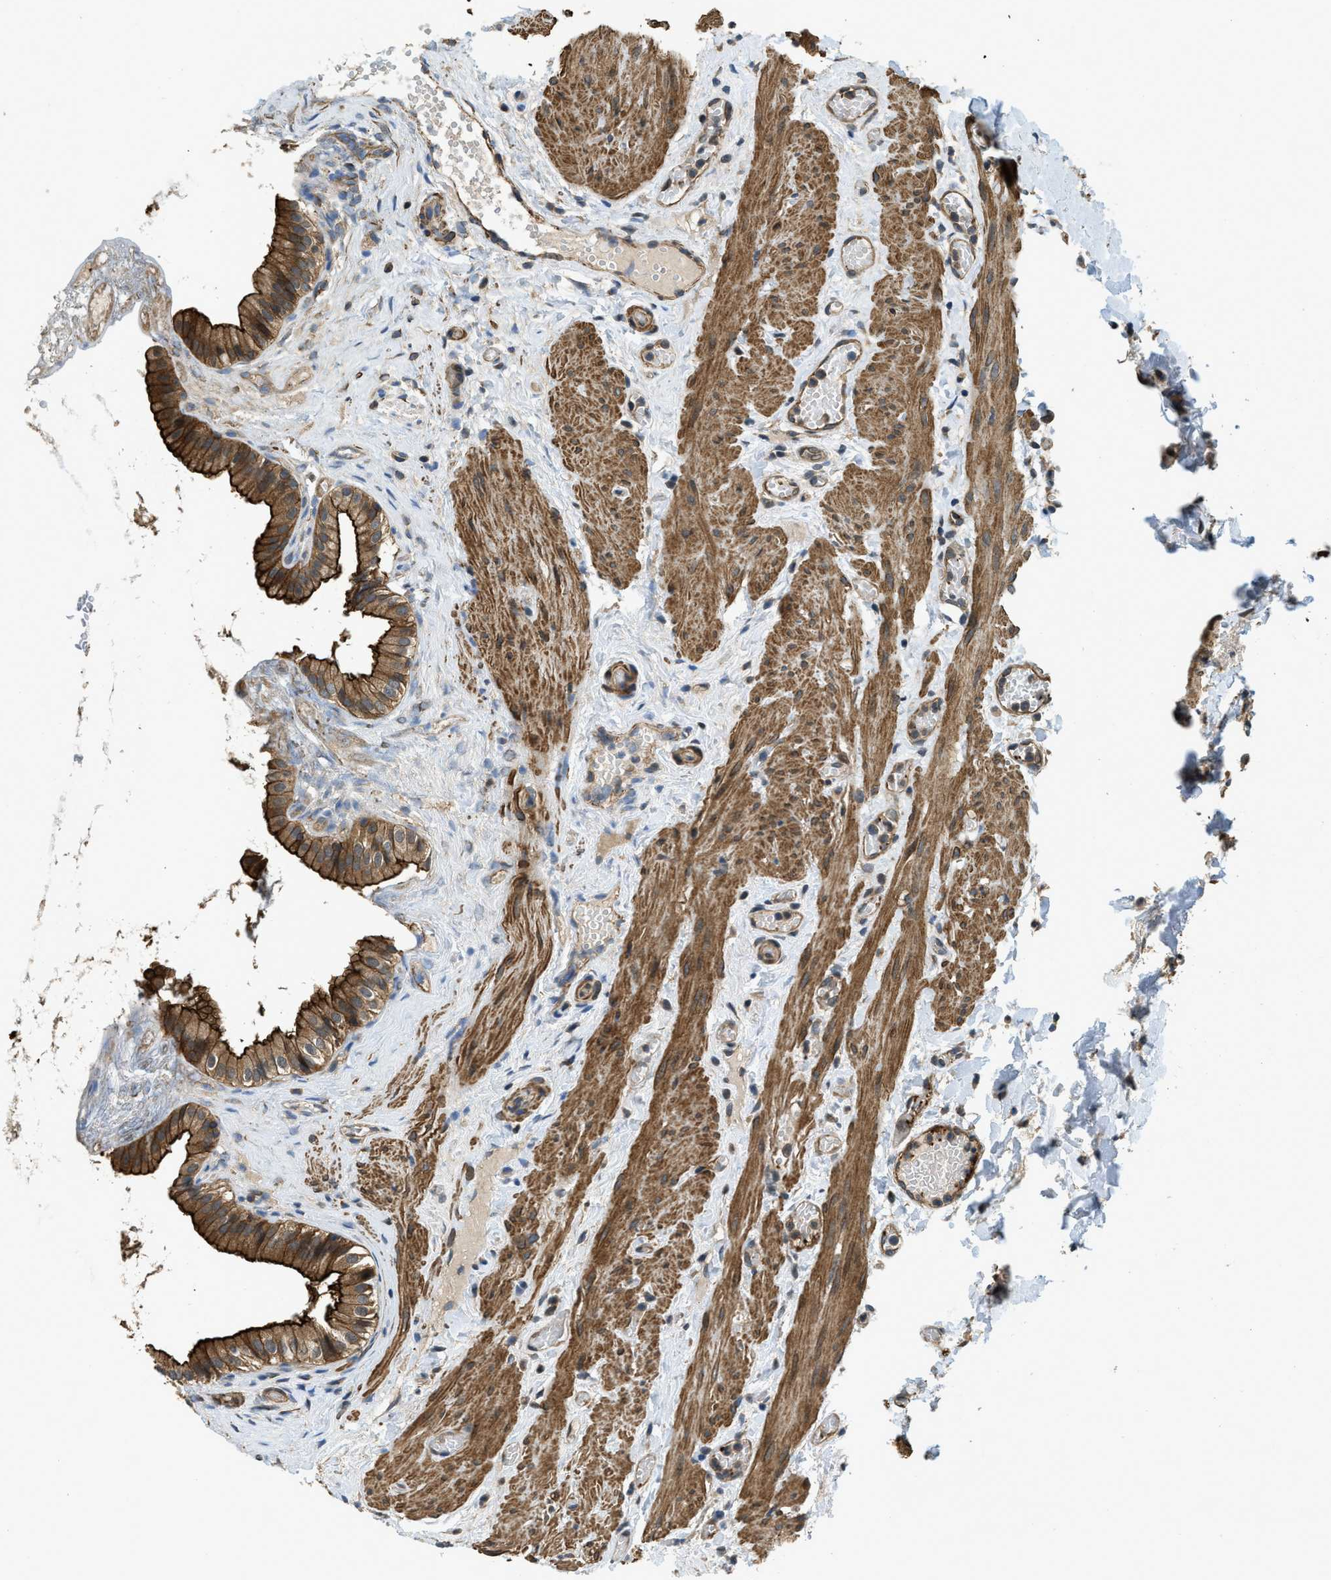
{"staining": {"intensity": "strong", "quantity": ">75%", "location": "cytoplasmic/membranous"}, "tissue": "gallbladder", "cell_type": "Glandular cells", "image_type": "normal", "snomed": [{"axis": "morphology", "description": "Normal tissue, NOS"}, {"axis": "topography", "description": "Gallbladder"}], "caption": "Protein positivity by immunohistochemistry (IHC) displays strong cytoplasmic/membranous expression in approximately >75% of glandular cells in unremarkable gallbladder. The protein of interest is shown in brown color, while the nuclei are stained blue.", "gene": "CGN", "patient": {"sex": "female", "age": 26}}